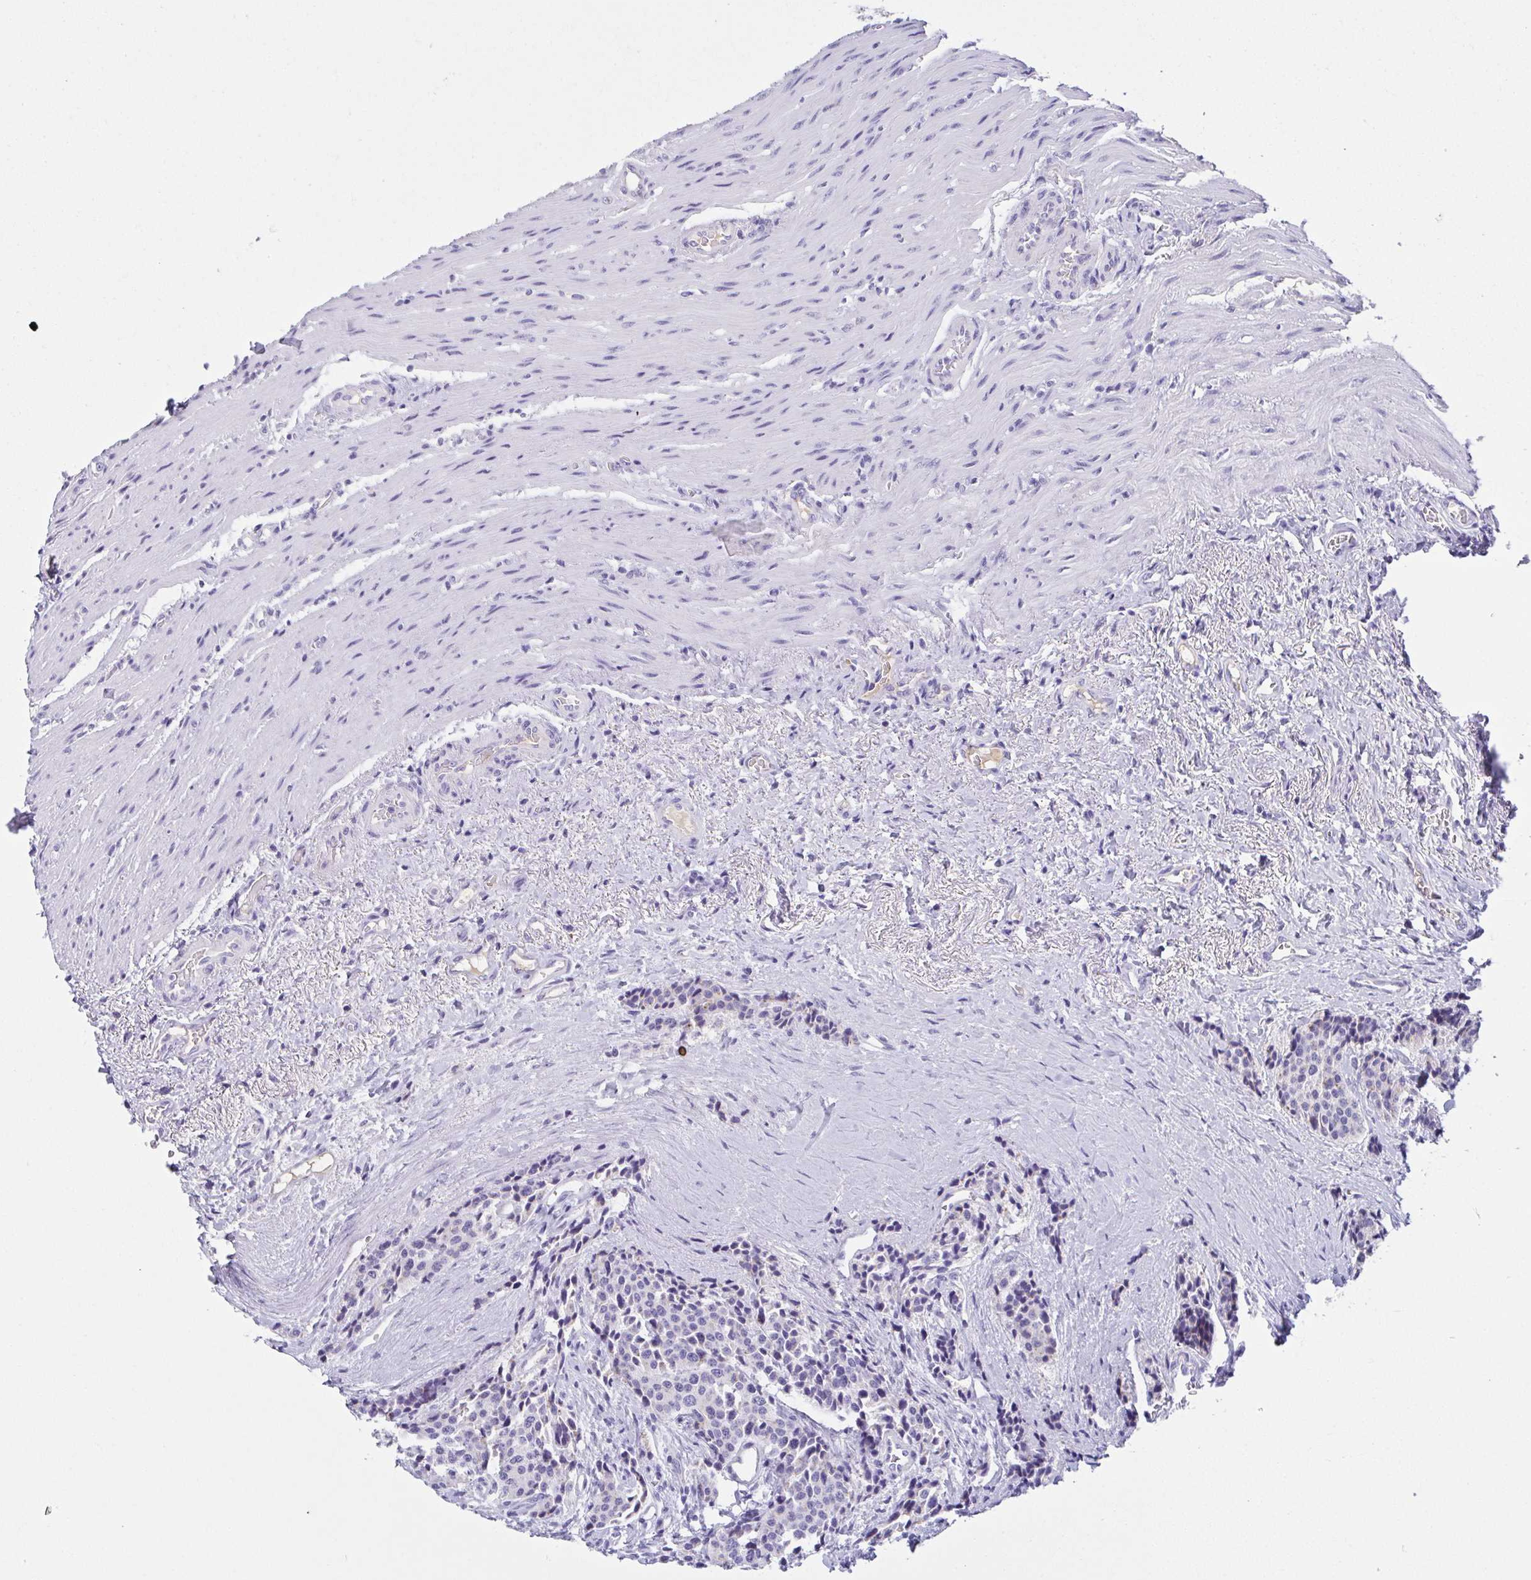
{"staining": {"intensity": "negative", "quantity": "none", "location": "none"}, "tissue": "carcinoid", "cell_type": "Tumor cells", "image_type": "cancer", "snomed": [{"axis": "morphology", "description": "Carcinoid, malignant, NOS"}, {"axis": "topography", "description": "Small intestine"}], "caption": "DAB immunohistochemical staining of carcinoid (malignant) demonstrates no significant expression in tumor cells.", "gene": "LDLRAD1", "patient": {"sex": "male", "age": 73}}